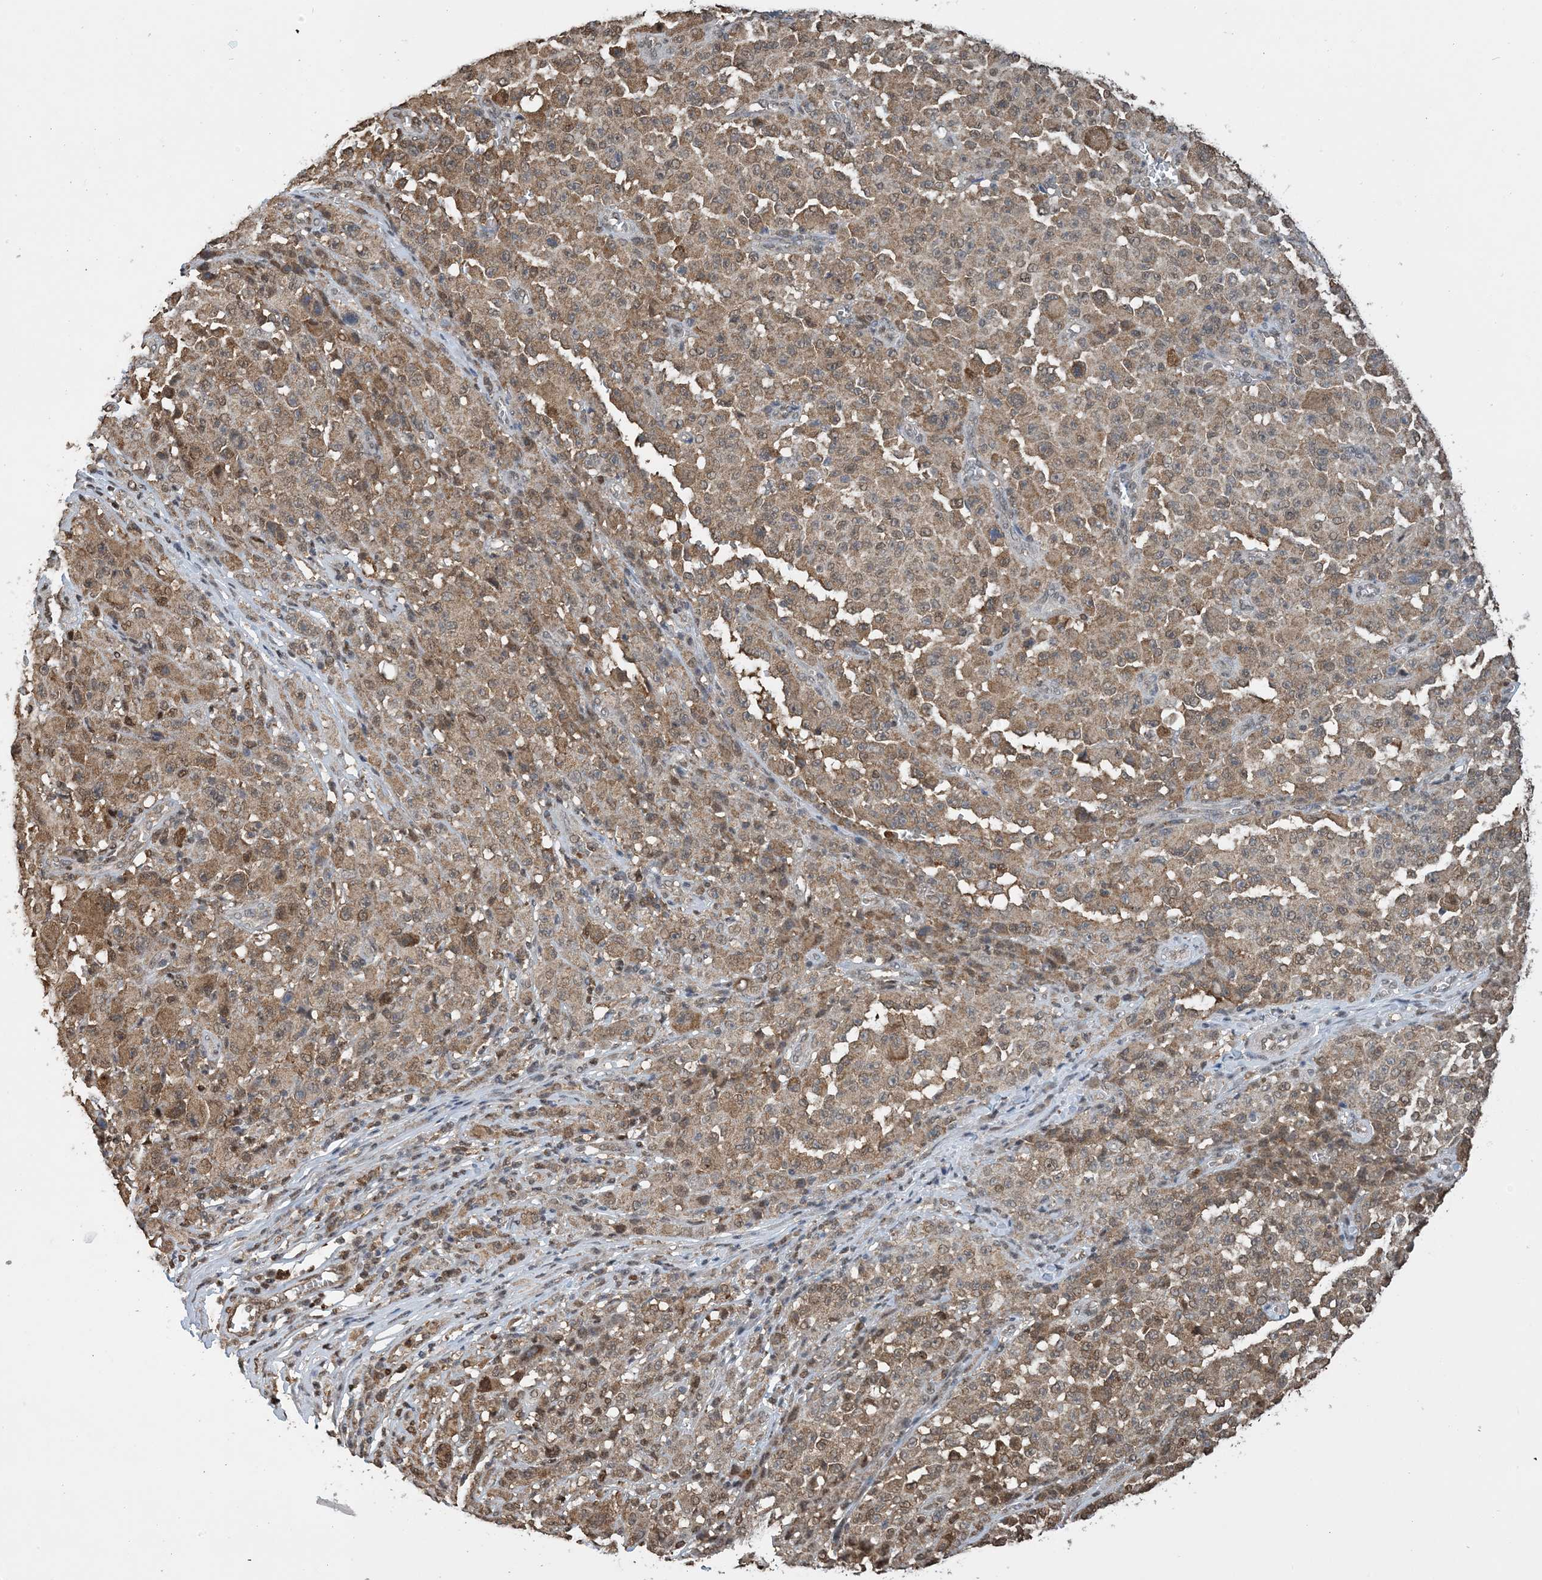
{"staining": {"intensity": "moderate", "quantity": "25%-75%", "location": "cytoplasmic/membranous"}, "tissue": "melanoma", "cell_type": "Tumor cells", "image_type": "cancer", "snomed": [{"axis": "morphology", "description": "Malignant melanoma, NOS"}, {"axis": "topography", "description": "Skin"}], "caption": "High-power microscopy captured an IHC image of malignant melanoma, revealing moderate cytoplasmic/membranous staining in approximately 25%-75% of tumor cells.", "gene": "HSPA1A", "patient": {"sex": "female", "age": 82}}